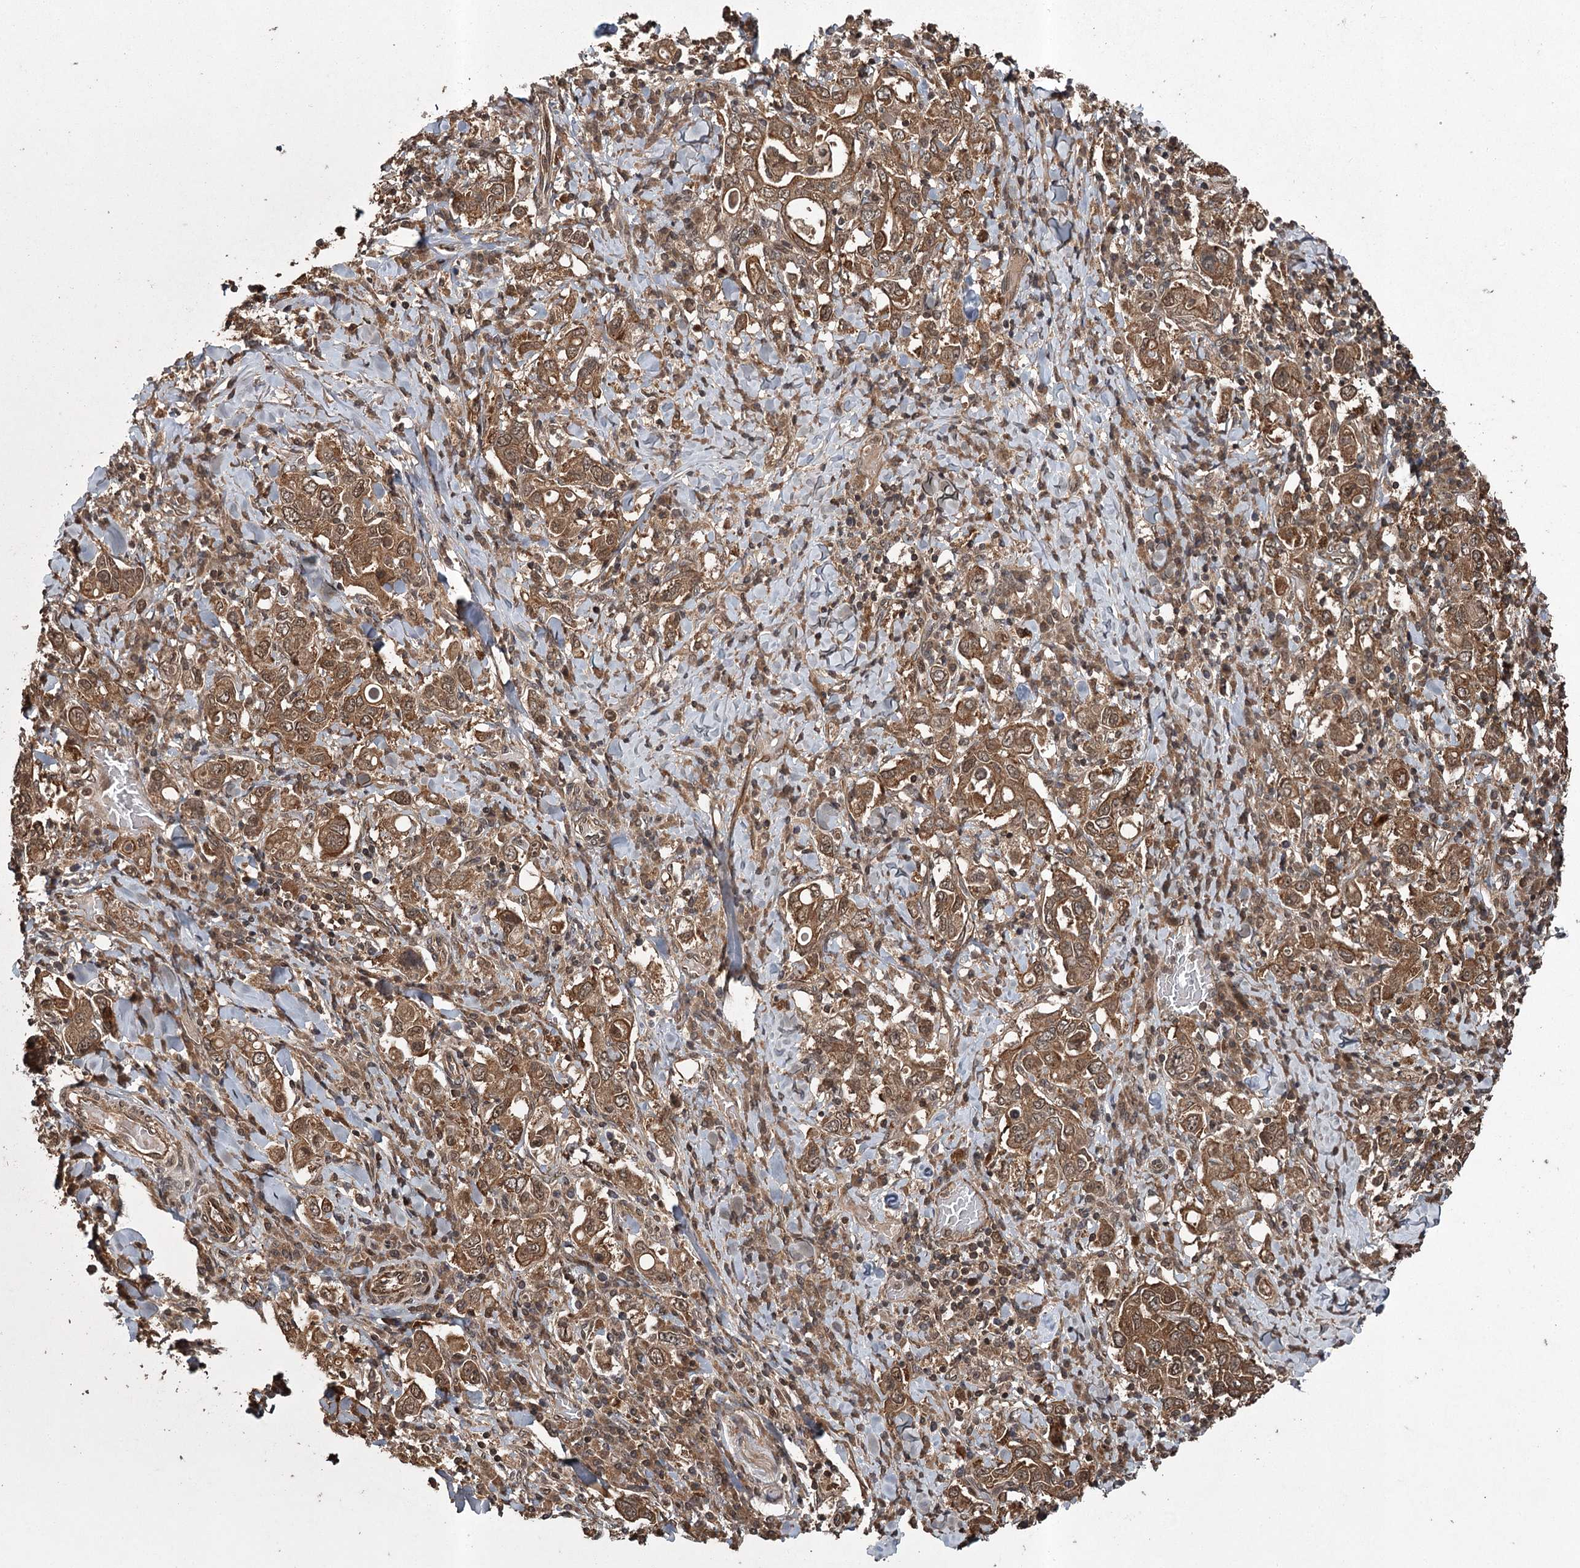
{"staining": {"intensity": "moderate", "quantity": ">75%", "location": "cytoplasmic/membranous"}, "tissue": "stomach cancer", "cell_type": "Tumor cells", "image_type": "cancer", "snomed": [{"axis": "morphology", "description": "Adenocarcinoma, NOS"}, {"axis": "topography", "description": "Stomach, upper"}], "caption": "A histopathology image showing moderate cytoplasmic/membranous positivity in about >75% of tumor cells in stomach cancer (adenocarcinoma), as visualized by brown immunohistochemical staining.", "gene": "RPAP3", "patient": {"sex": "male", "age": 62}}